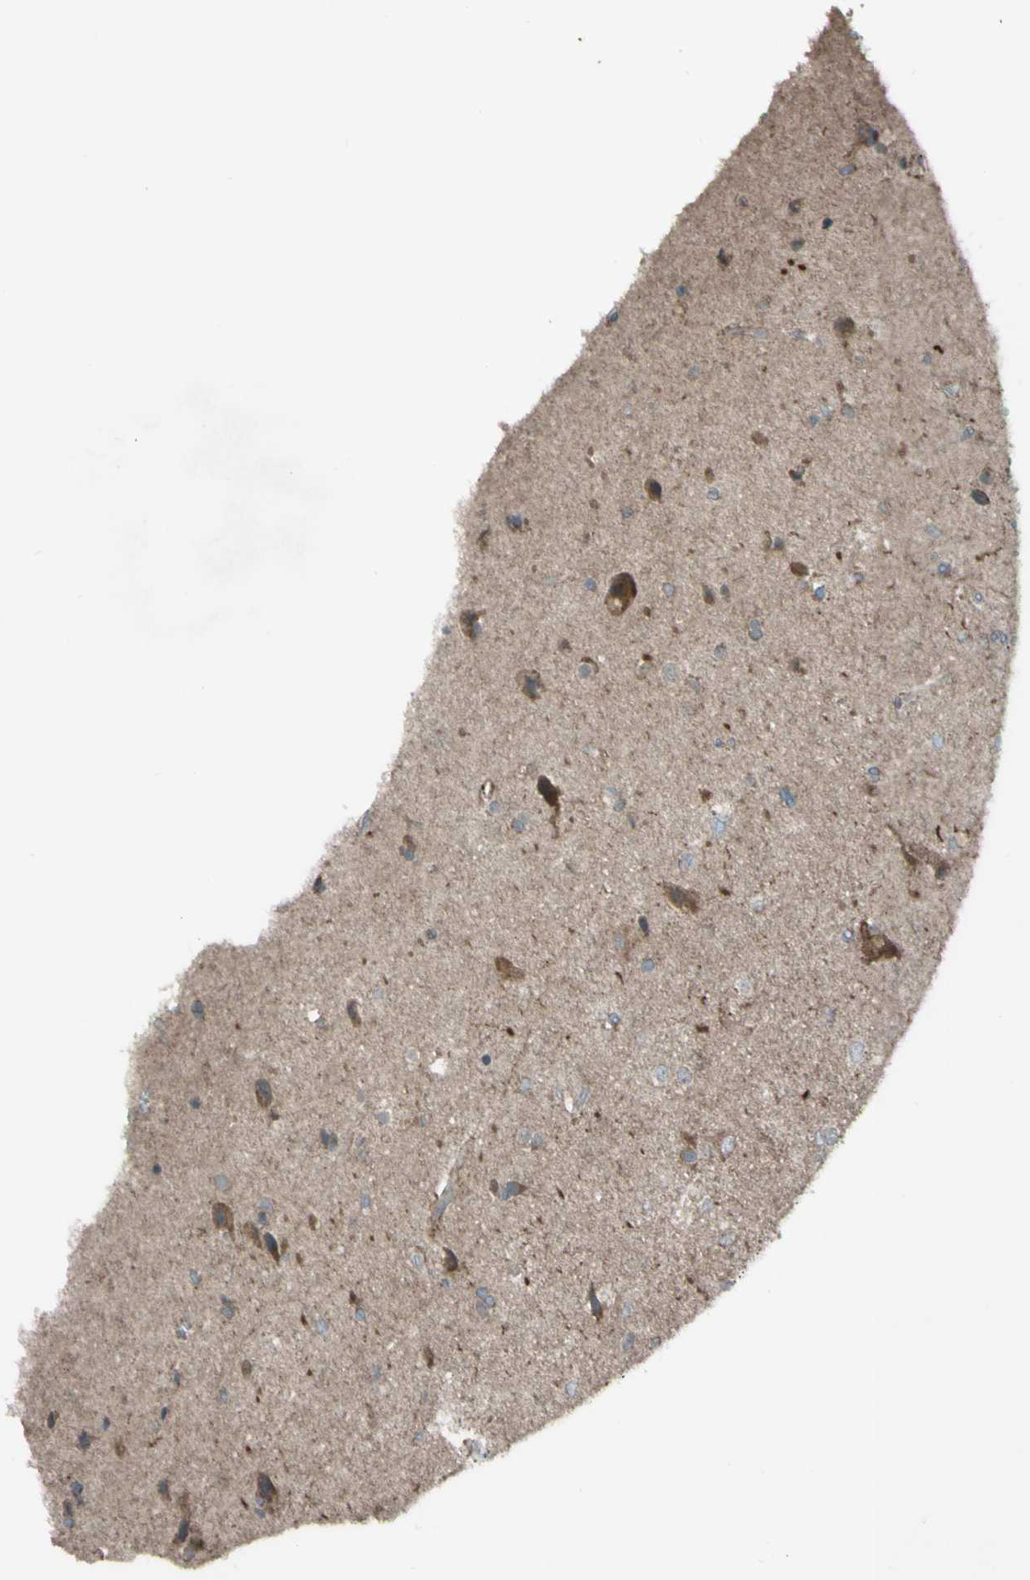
{"staining": {"intensity": "moderate", "quantity": "25%-75%", "location": "cytoplasmic/membranous"}, "tissue": "glioma", "cell_type": "Tumor cells", "image_type": "cancer", "snomed": [{"axis": "morphology", "description": "Glioma, malignant, High grade"}, {"axis": "topography", "description": "Brain"}], "caption": "High-magnification brightfield microscopy of glioma stained with DAB (brown) and counterstained with hematoxylin (blue). tumor cells exhibit moderate cytoplasmic/membranous positivity is identified in approximately25%-75% of cells.", "gene": "ACOT8", "patient": {"sex": "male", "age": 71}}